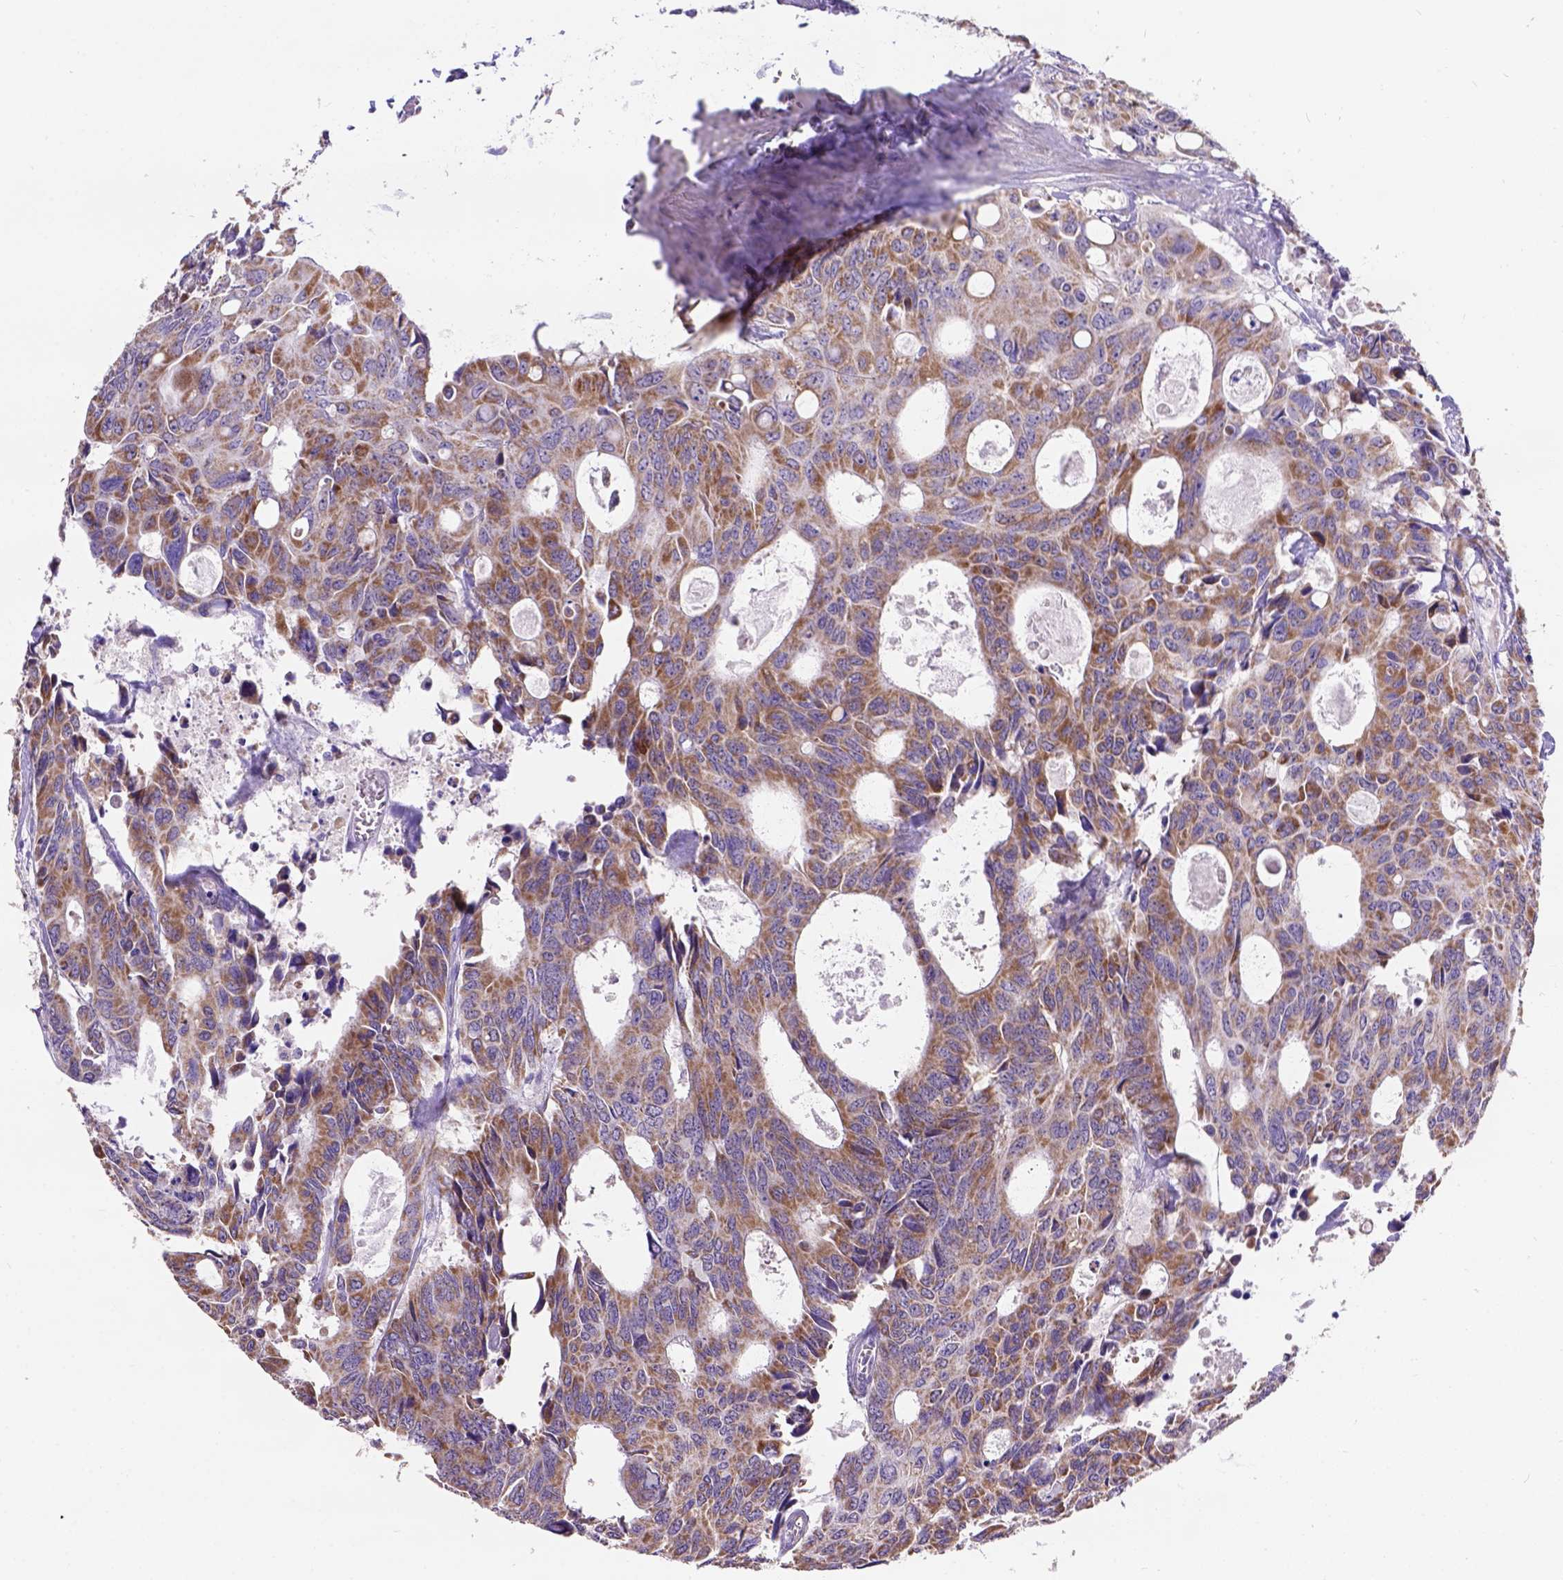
{"staining": {"intensity": "moderate", "quantity": ">75%", "location": "cytoplasmic/membranous"}, "tissue": "colorectal cancer", "cell_type": "Tumor cells", "image_type": "cancer", "snomed": [{"axis": "morphology", "description": "Adenocarcinoma, NOS"}, {"axis": "topography", "description": "Rectum"}], "caption": "This micrograph exhibits immunohistochemistry staining of human colorectal cancer (adenocarcinoma), with medium moderate cytoplasmic/membranous staining in about >75% of tumor cells.", "gene": "L2HGDH", "patient": {"sex": "male", "age": 76}}